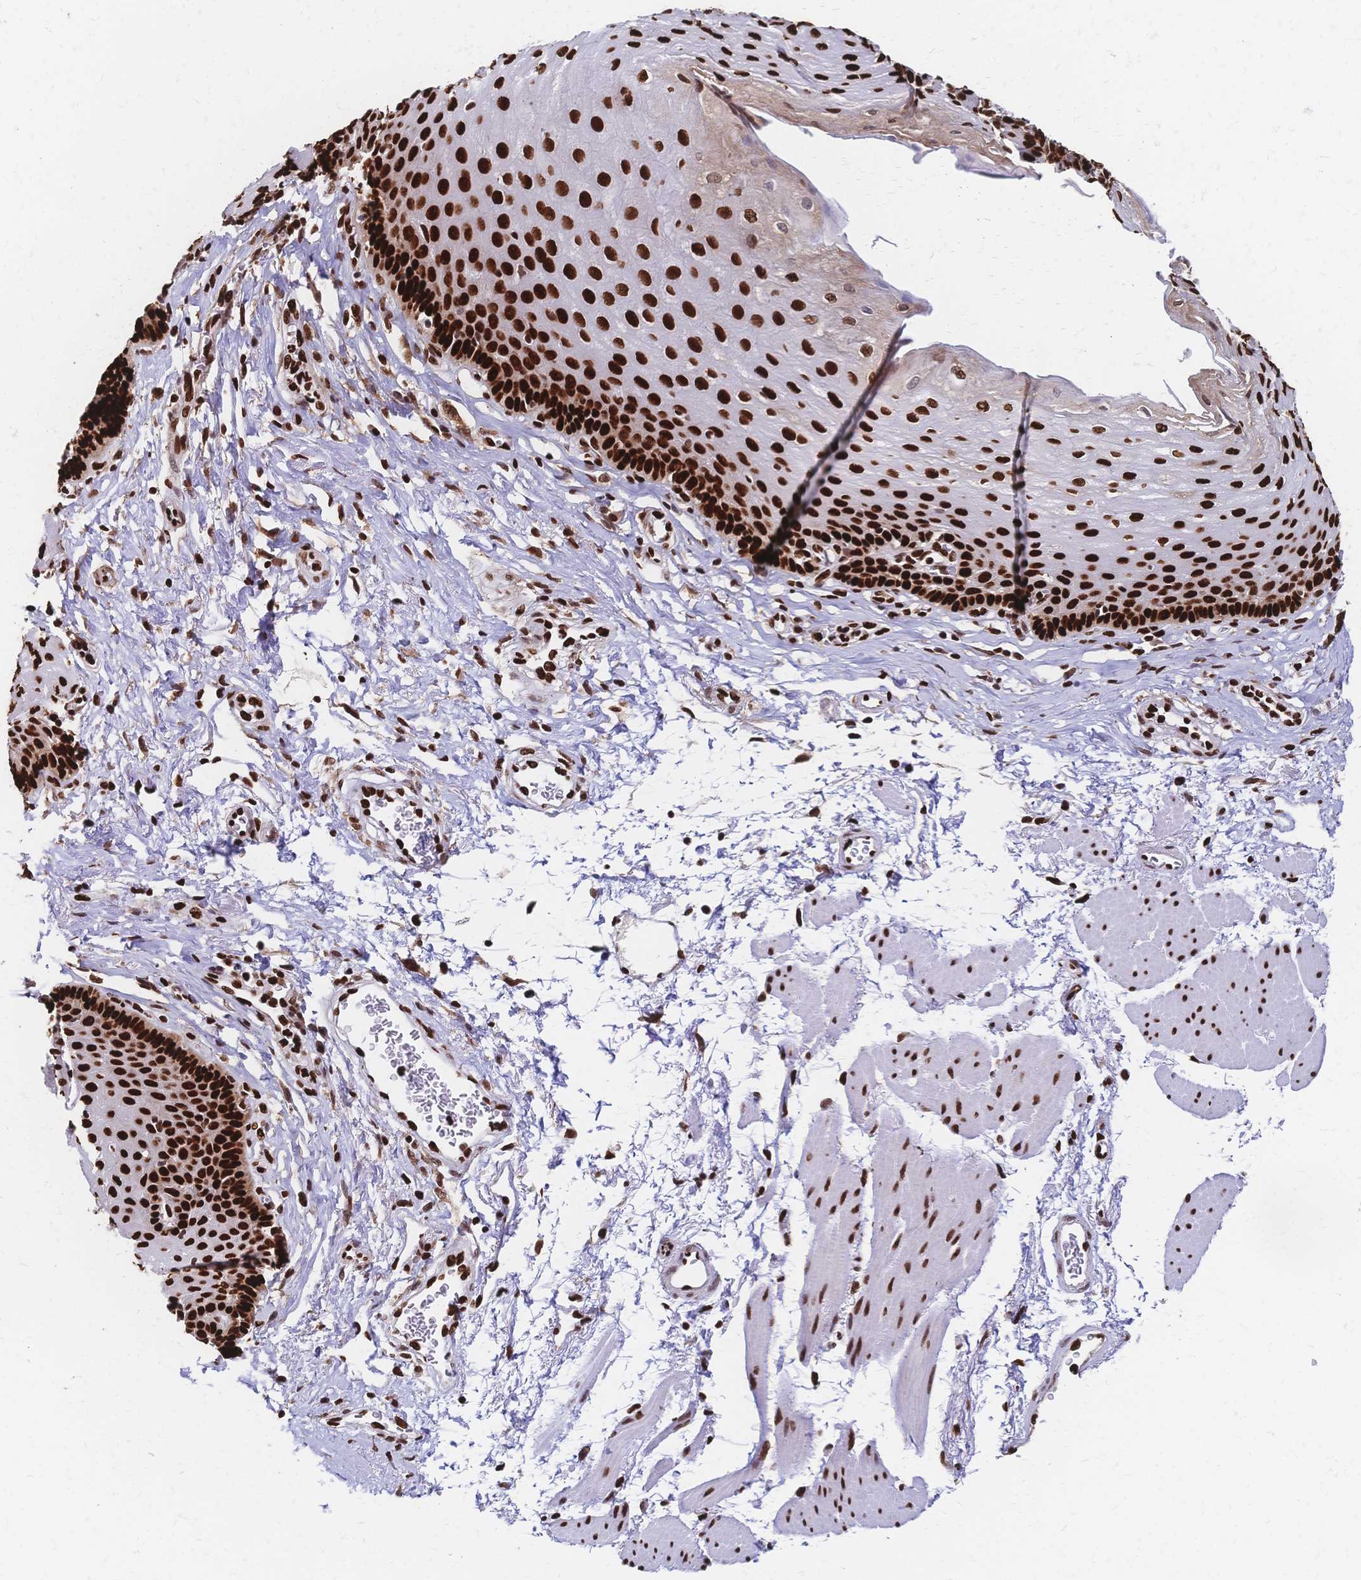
{"staining": {"intensity": "strong", "quantity": ">75%", "location": "nuclear"}, "tissue": "esophagus", "cell_type": "Squamous epithelial cells", "image_type": "normal", "snomed": [{"axis": "morphology", "description": "Normal tissue, NOS"}, {"axis": "topography", "description": "Esophagus"}], "caption": "IHC histopathology image of normal esophagus: human esophagus stained using immunohistochemistry (IHC) displays high levels of strong protein expression localized specifically in the nuclear of squamous epithelial cells, appearing as a nuclear brown color.", "gene": "HDGF", "patient": {"sex": "female", "age": 81}}